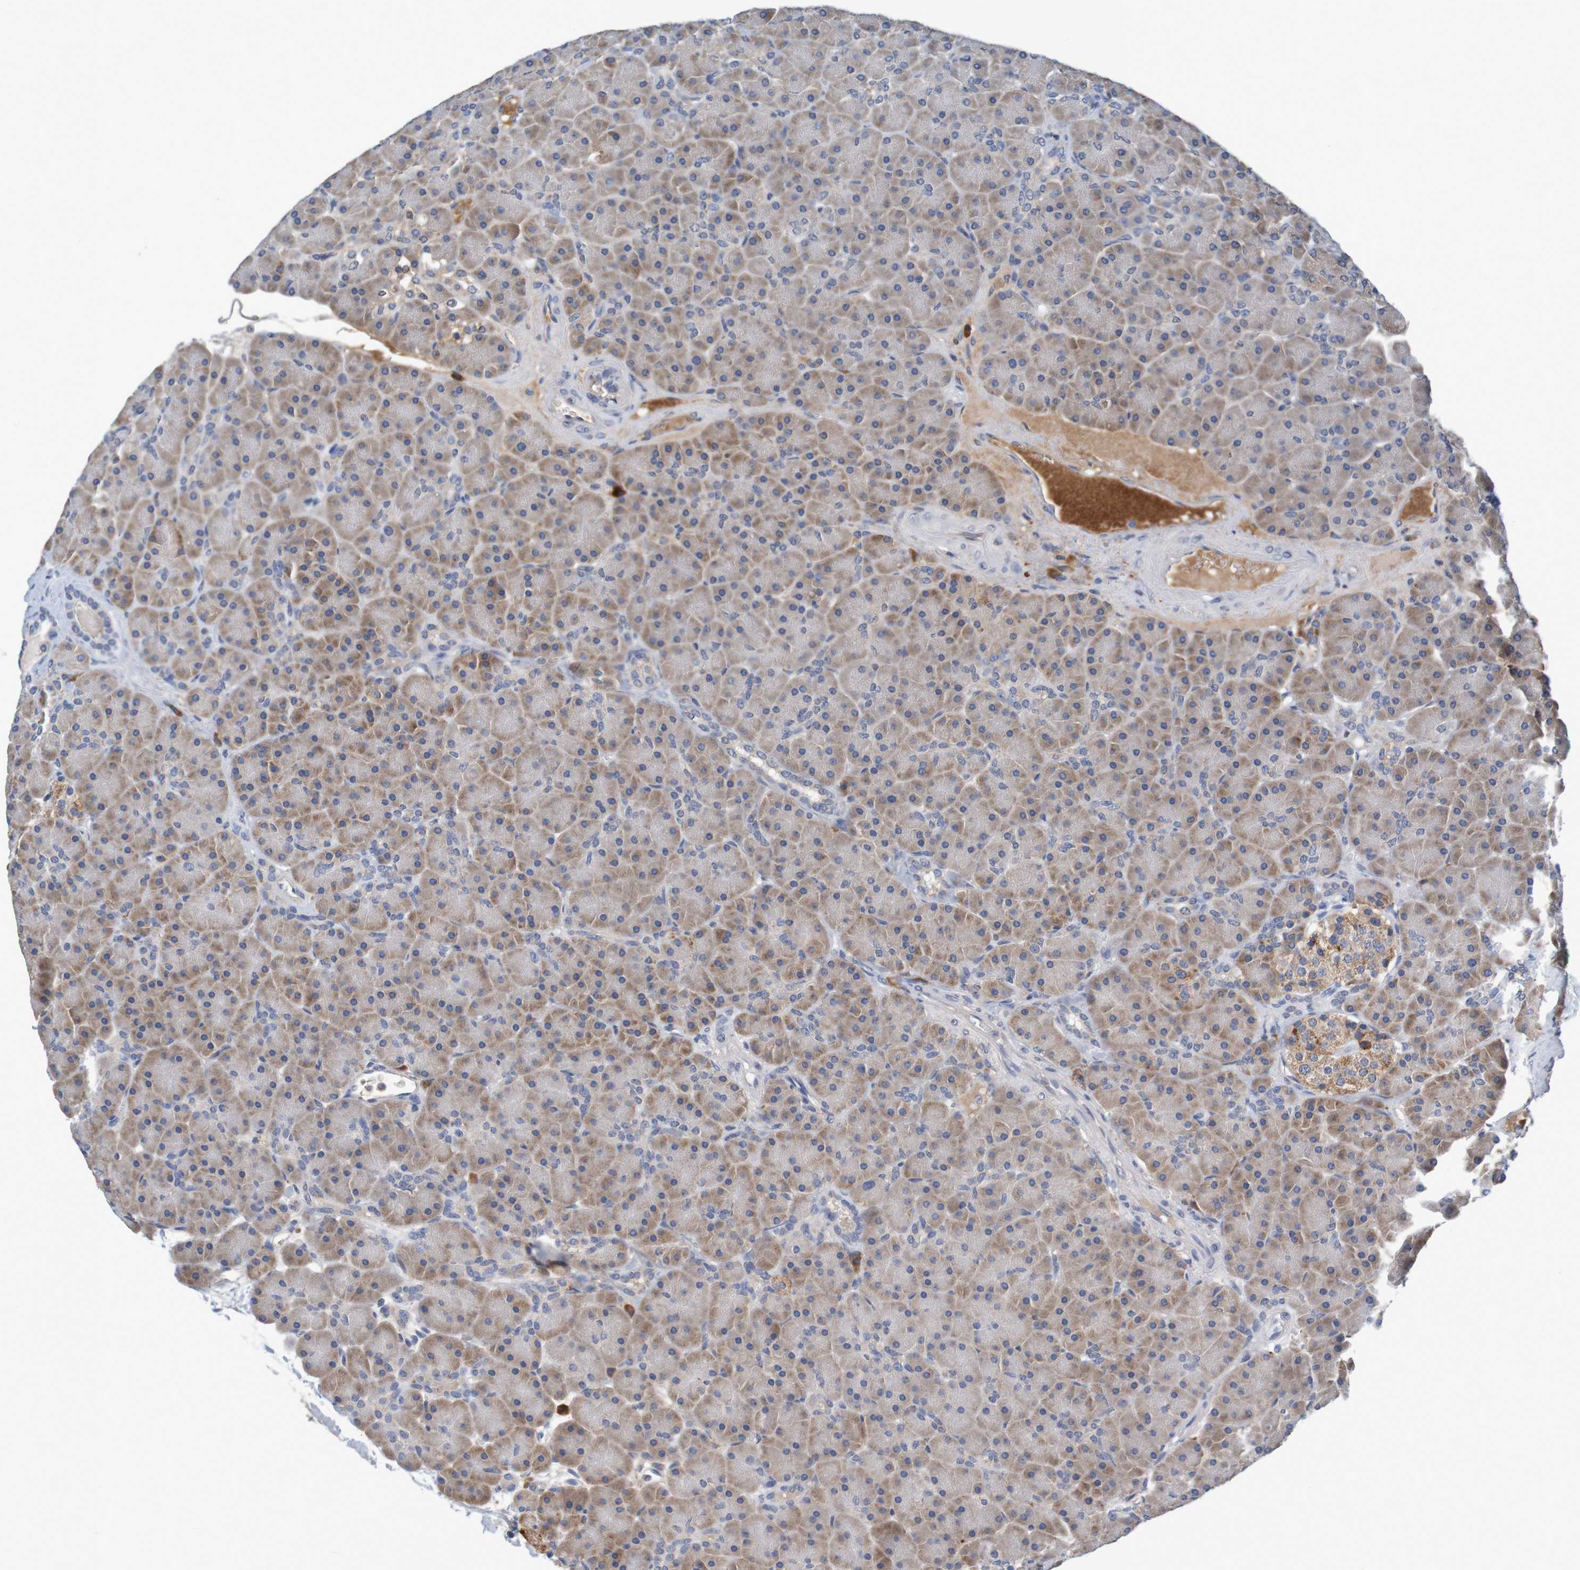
{"staining": {"intensity": "moderate", "quantity": ">75%", "location": "cytoplasmic/membranous"}, "tissue": "pancreas", "cell_type": "Exocrine glandular cells", "image_type": "normal", "snomed": [{"axis": "morphology", "description": "Normal tissue, NOS"}, {"axis": "topography", "description": "Pancreas"}], "caption": "This histopathology image reveals immunohistochemistry (IHC) staining of normal human pancreas, with medium moderate cytoplasmic/membranous positivity in about >75% of exocrine glandular cells.", "gene": "LTA", "patient": {"sex": "male", "age": 66}}